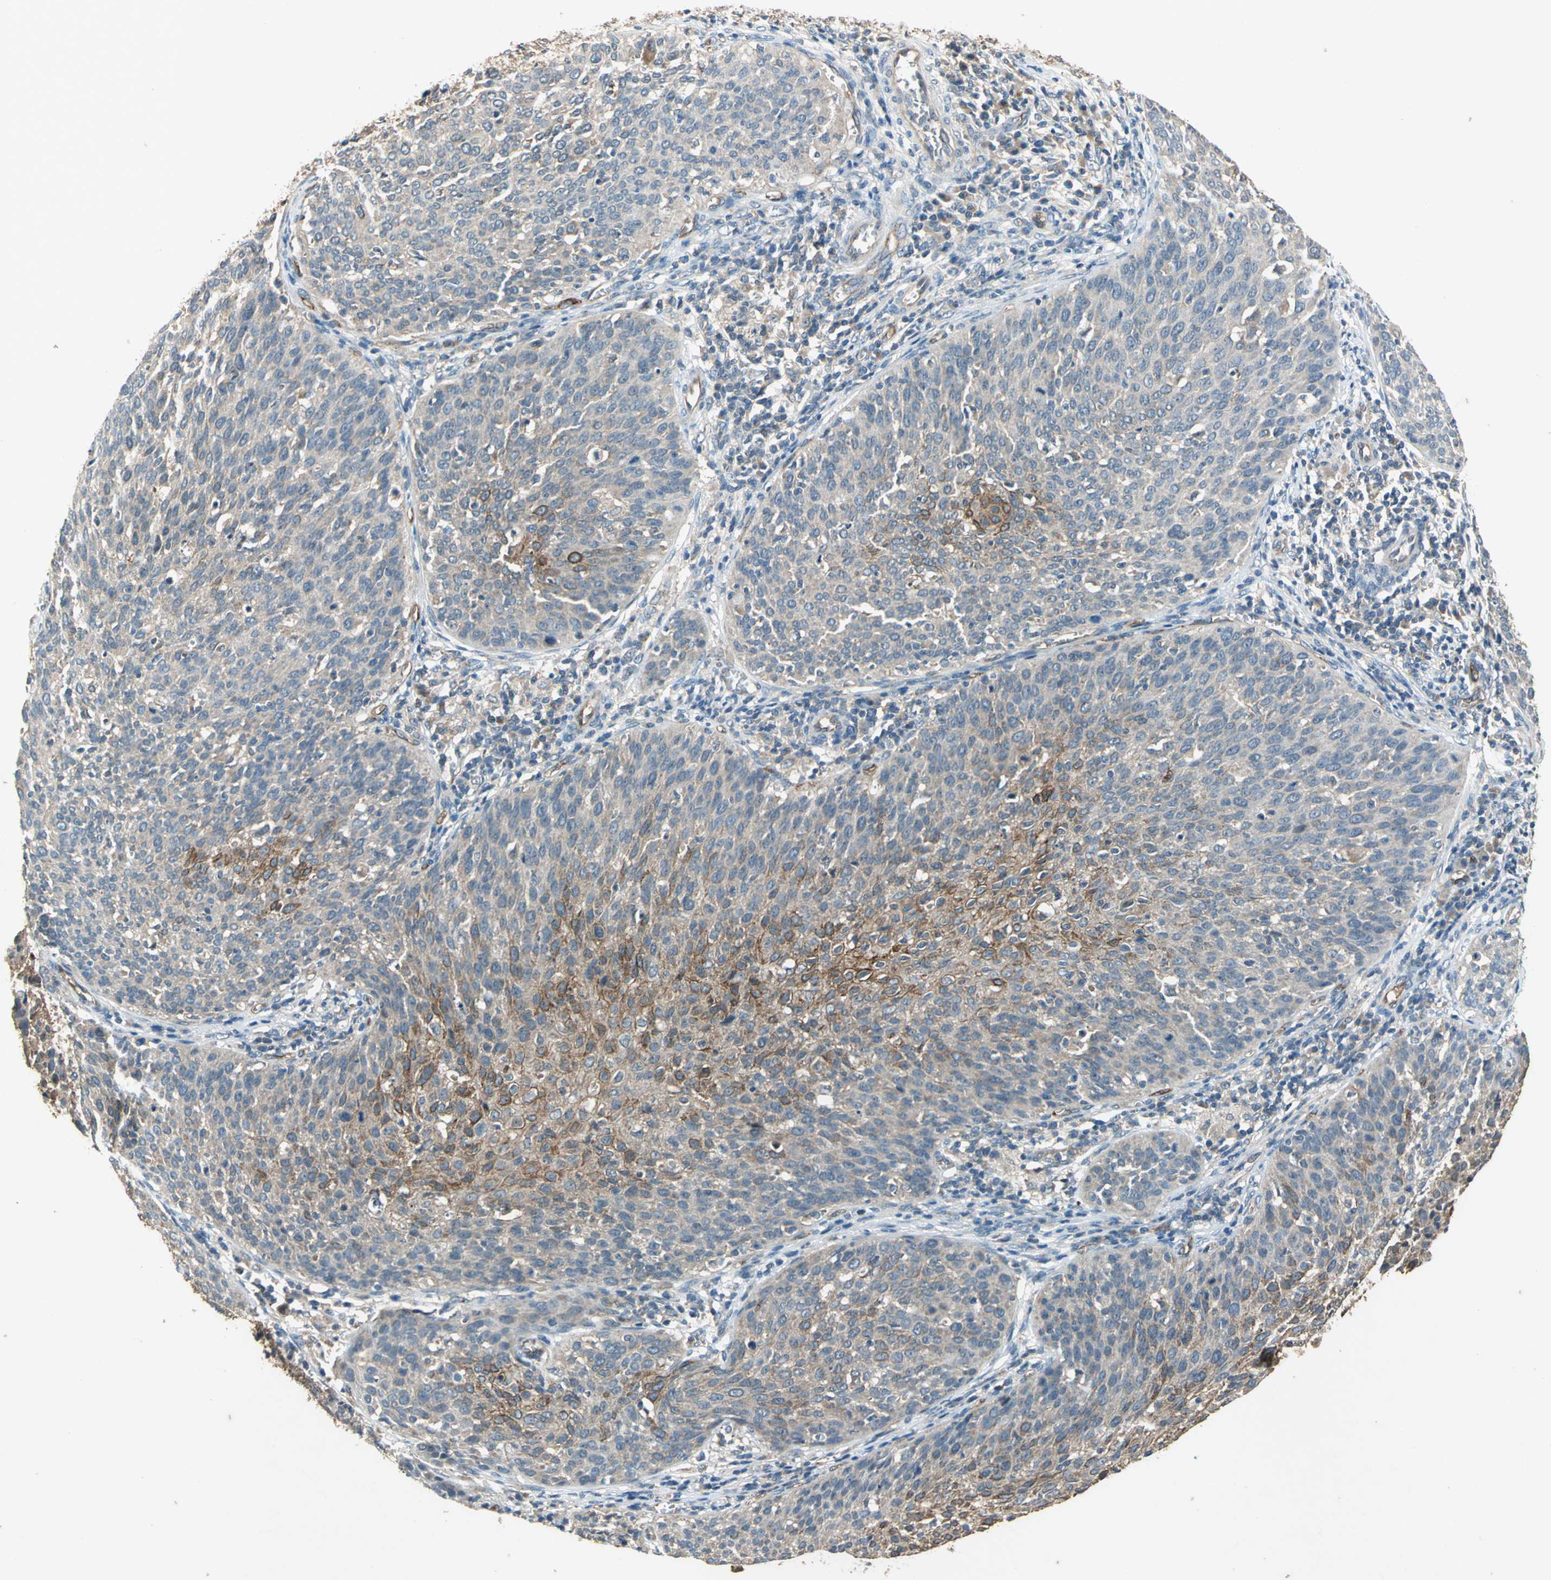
{"staining": {"intensity": "moderate", "quantity": "25%-75%", "location": "cytoplasmic/membranous"}, "tissue": "cervical cancer", "cell_type": "Tumor cells", "image_type": "cancer", "snomed": [{"axis": "morphology", "description": "Squamous cell carcinoma, NOS"}, {"axis": "topography", "description": "Cervix"}], "caption": "A medium amount of moderate cytoplasmic/membranous positivity is appreciated in about 25%-75% of tumor cells in cervical cancer (squamous cell carcinoma) tissue.", "gene": "EMCN", "patient": {"sex": "female", "age": 38}}